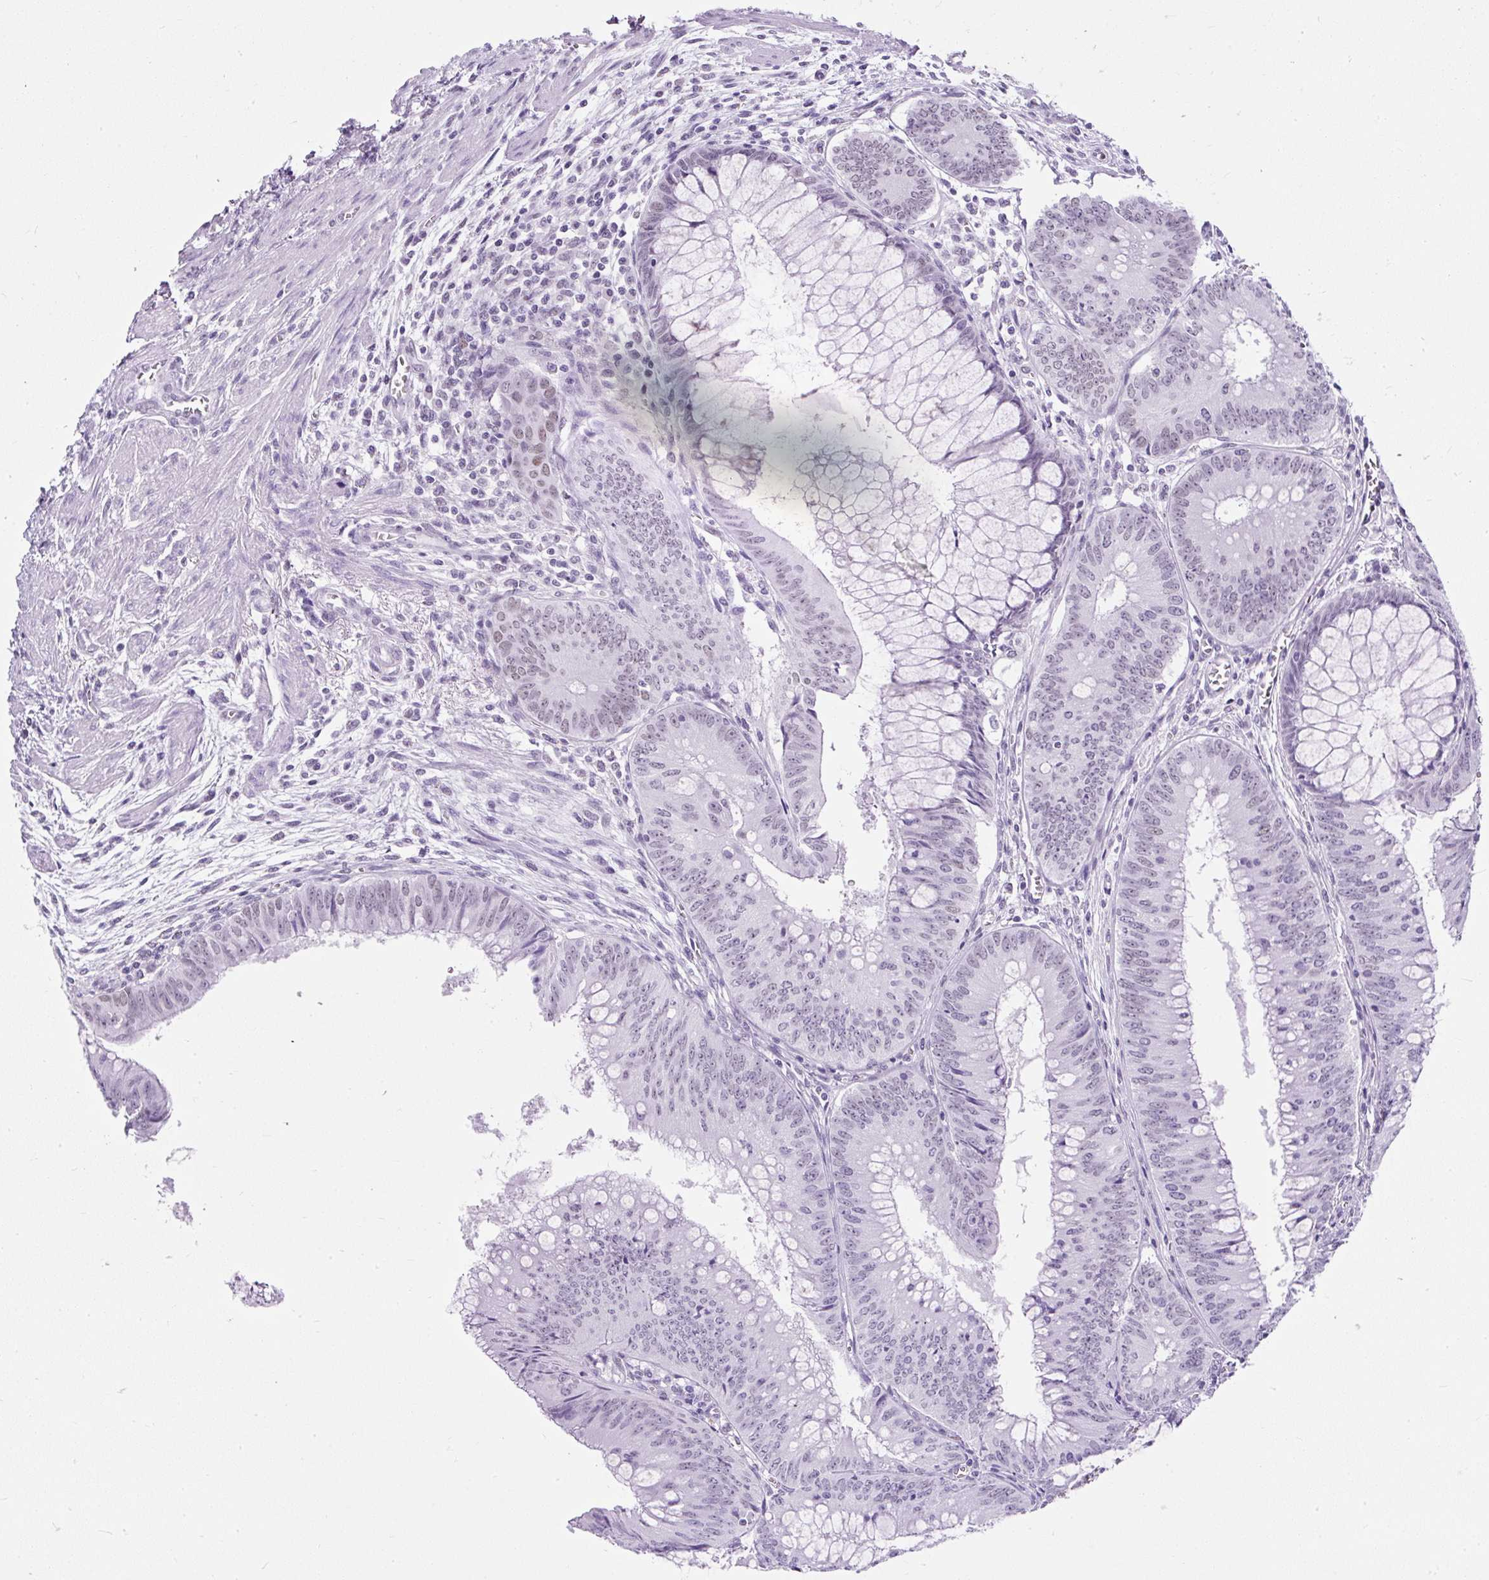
{"staining": {"intensity": "negative", "quantity": "none", "location": "none"}, "tissue": "colorectal cancer", "cell_type": "Tumor cells", "image_type": "cancer", "snomed": [{"axis": "morphology", "description": "Adenocarcinoma, NOS"}, {"axis": "topography", "description": "Rectum"}], "caption": "Tumor cells are negative for protein expression in human colorectal cancer (adenocarcinoma).", "gene": "PLCXD2", "patient": {"sex": "female", "age": 72}}